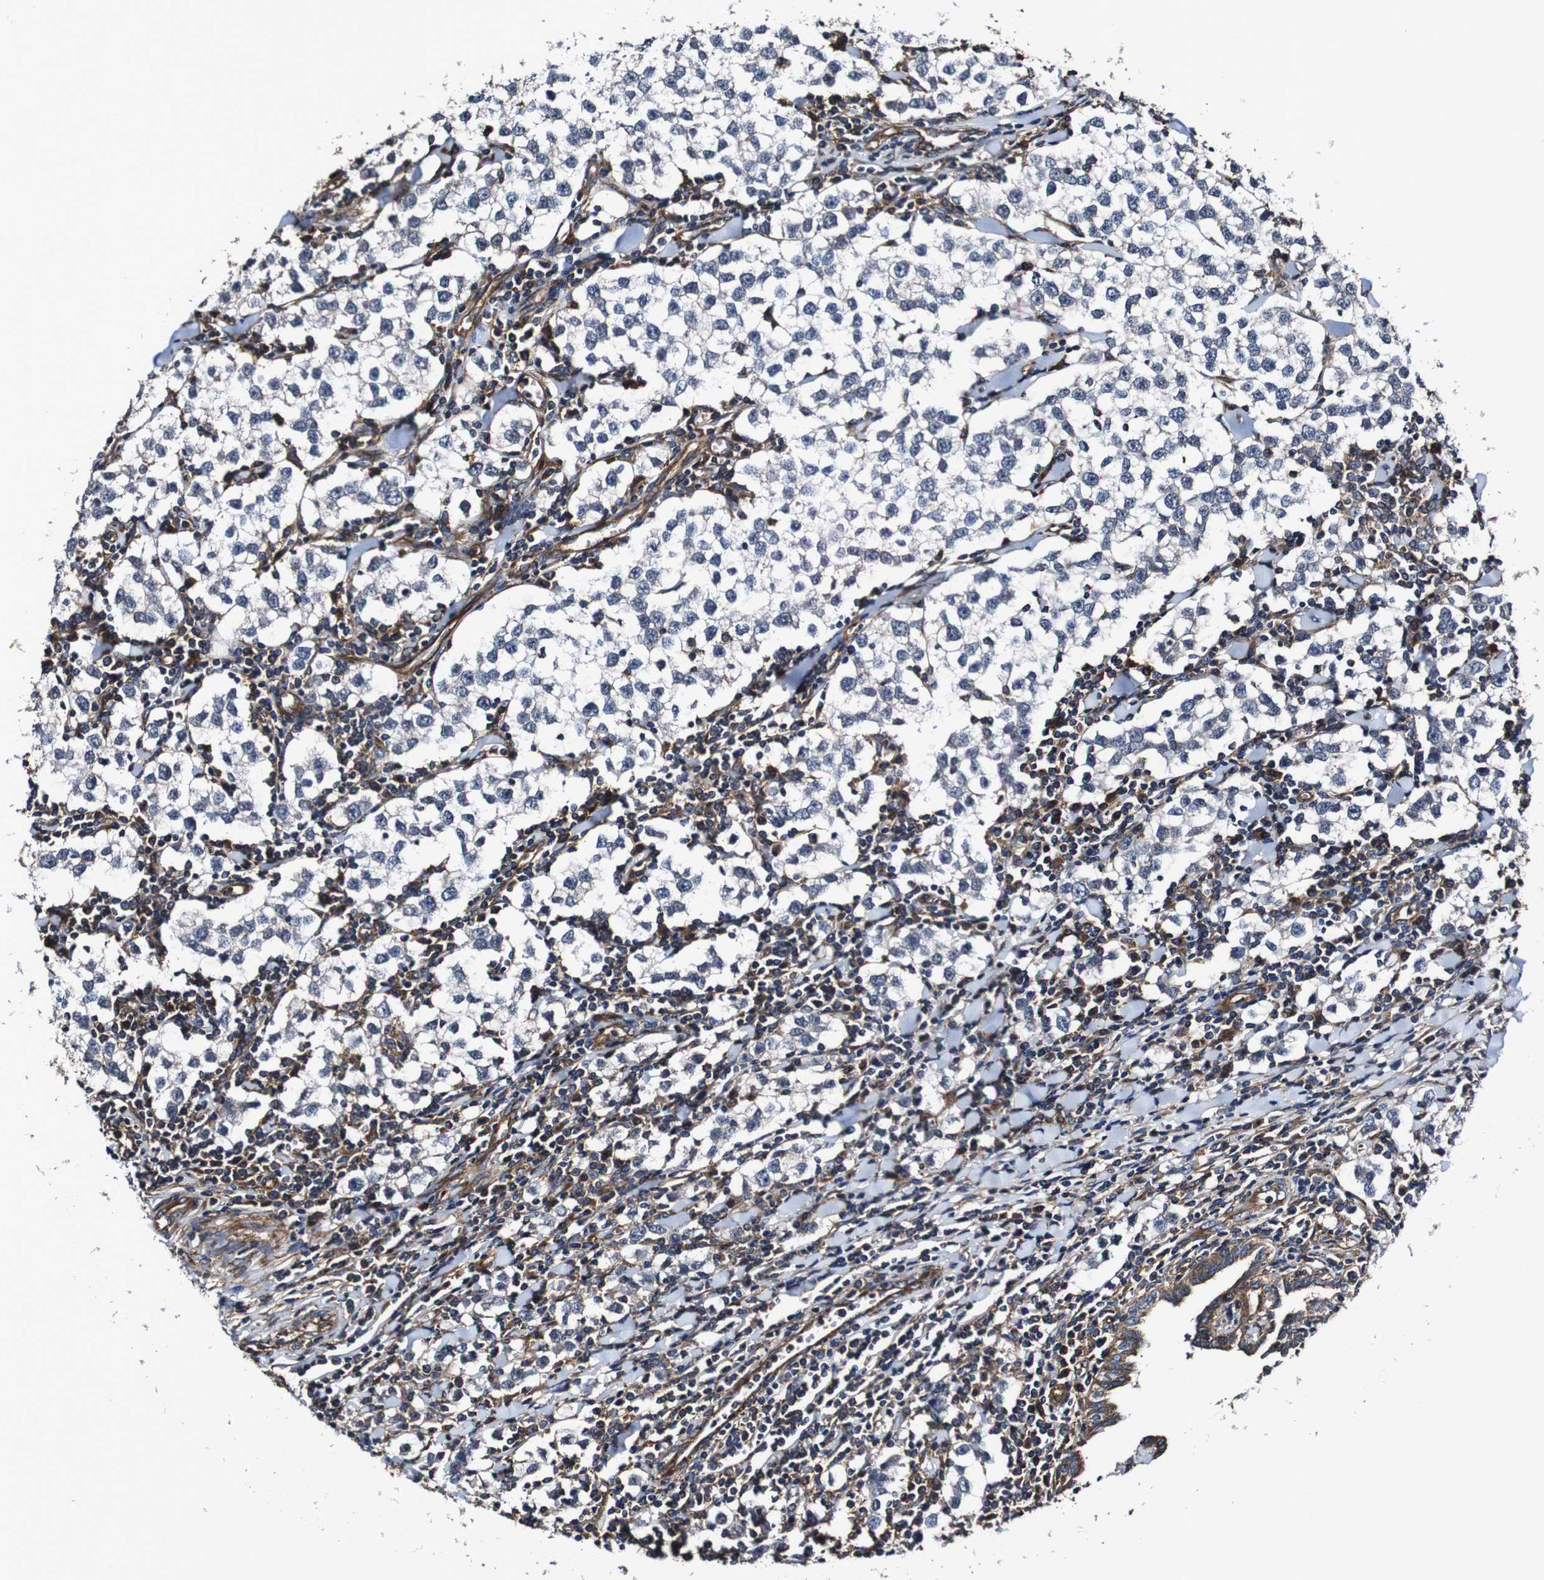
{"staining": {"intensity": "negative", "quantity": "none", "location": "none"}, "tissue": "testis cancer", "cell_type": "Tumor cells", "image_type": "cancer", "snomed": [{"axis": "morphology", "description": "Seminoma, NOS"}, {"axis": "morphology", "description": "Carcinoma, Embryonal, NOS"}, {"axis": "topography", "description": "Testis"}], "caption": "IHC of human testis cancer (seminoma) demonstrates no expression in tumor cells. The staining was performed using DAB to visualize the protein expression in brown, while the nuclei were stained in blue with hematoxylin (Magnification: 20x).", "gene": "CSF1R", "patient": {"sex": "male", "age": 36}}